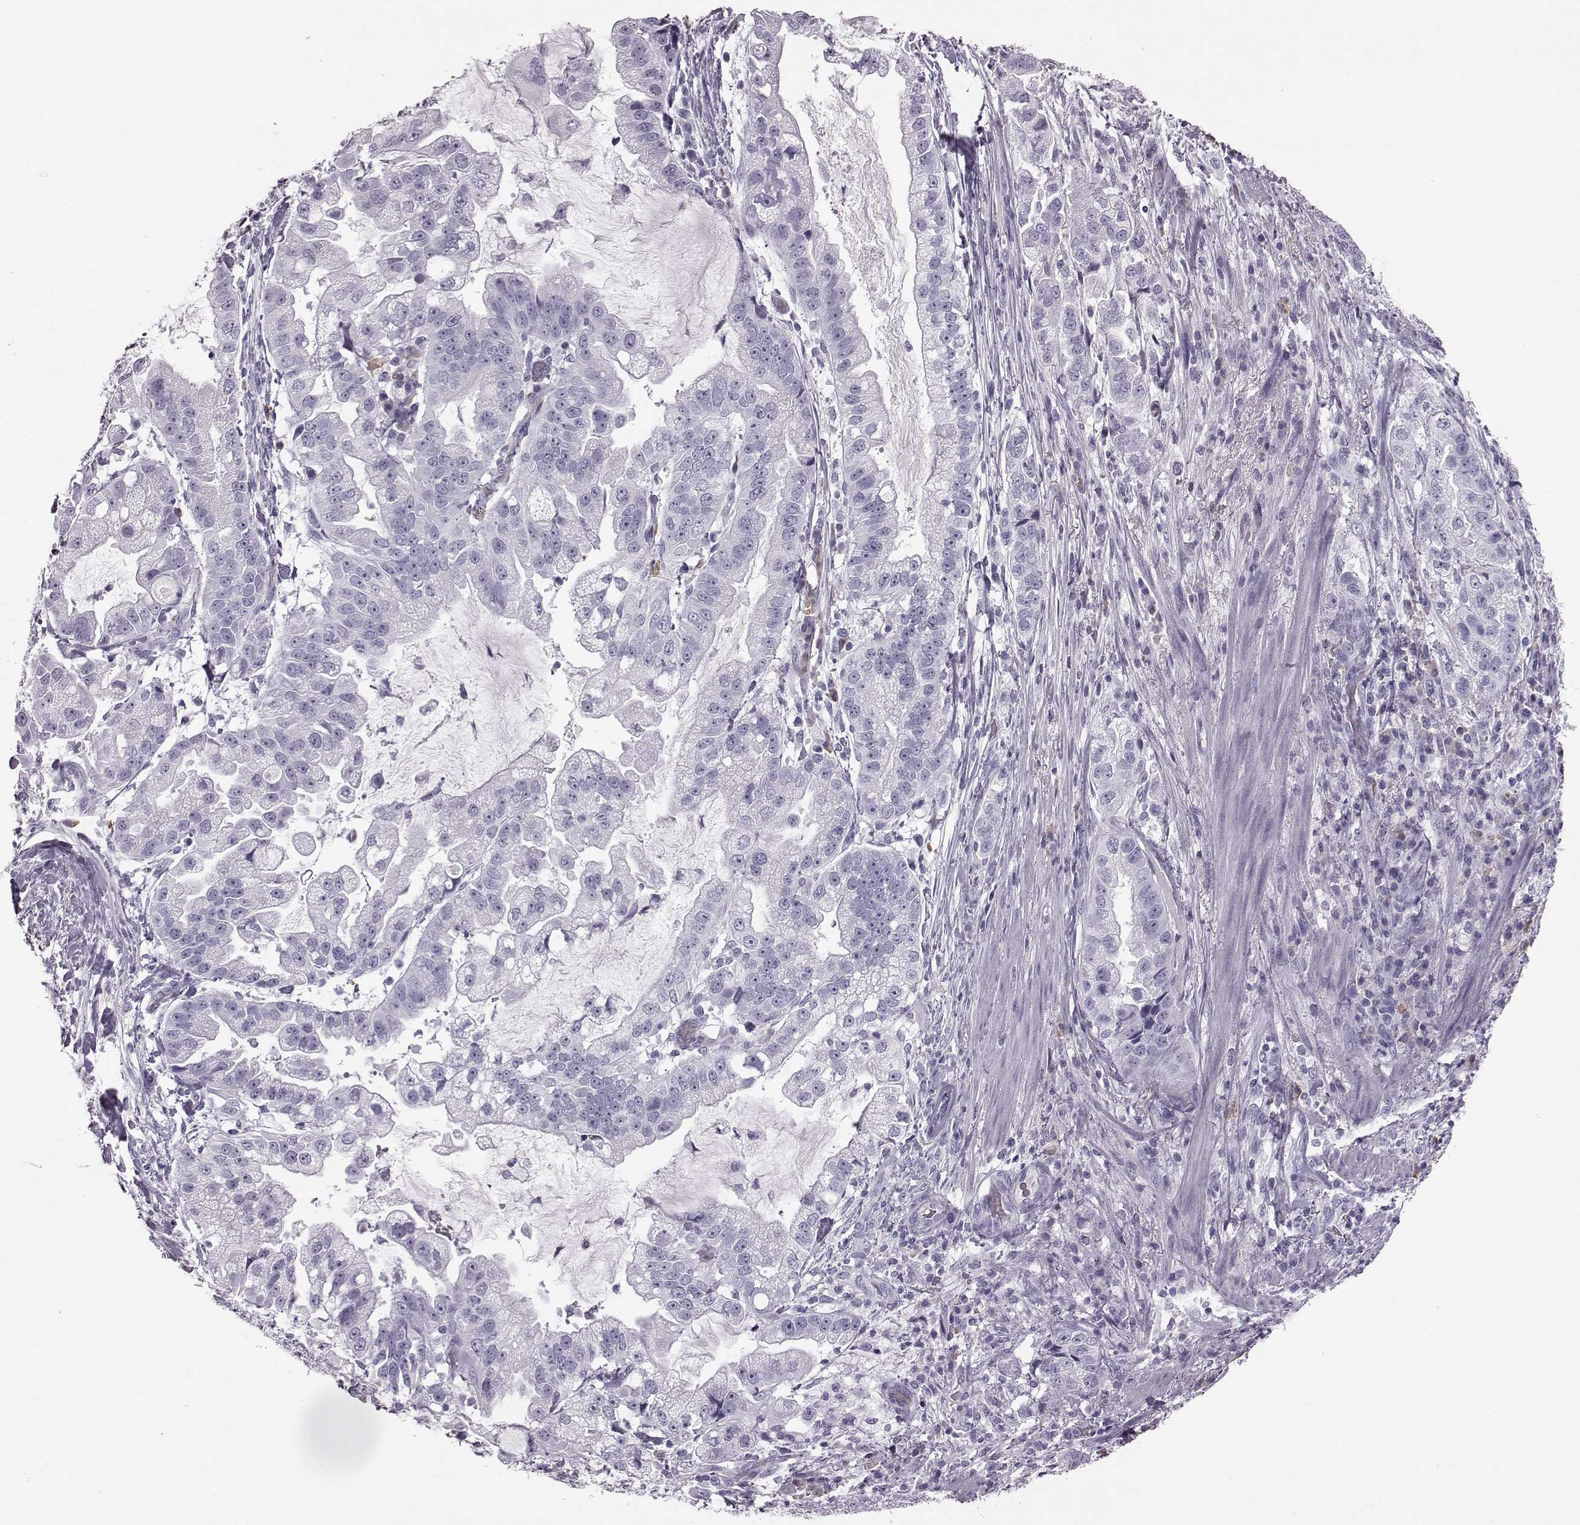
{"staining": {"intensity": "negative", "quantity": "none", "location": "none"}, "tissue": "stomach cancer", "cell_type": "Tumor cells", "image_type": "cancer", "snomed": [{"axis": "morphology", "description": "Adenocarcinoma, NOS"}, {"axis": "topography", "description": "Stomach"}], "caption": "The micrograph shows no staining of tumor cells in stomach cancer (adenocarcinoma).", "gene": "JSRP1", "patient": {"sex": "male", "age": 59}}